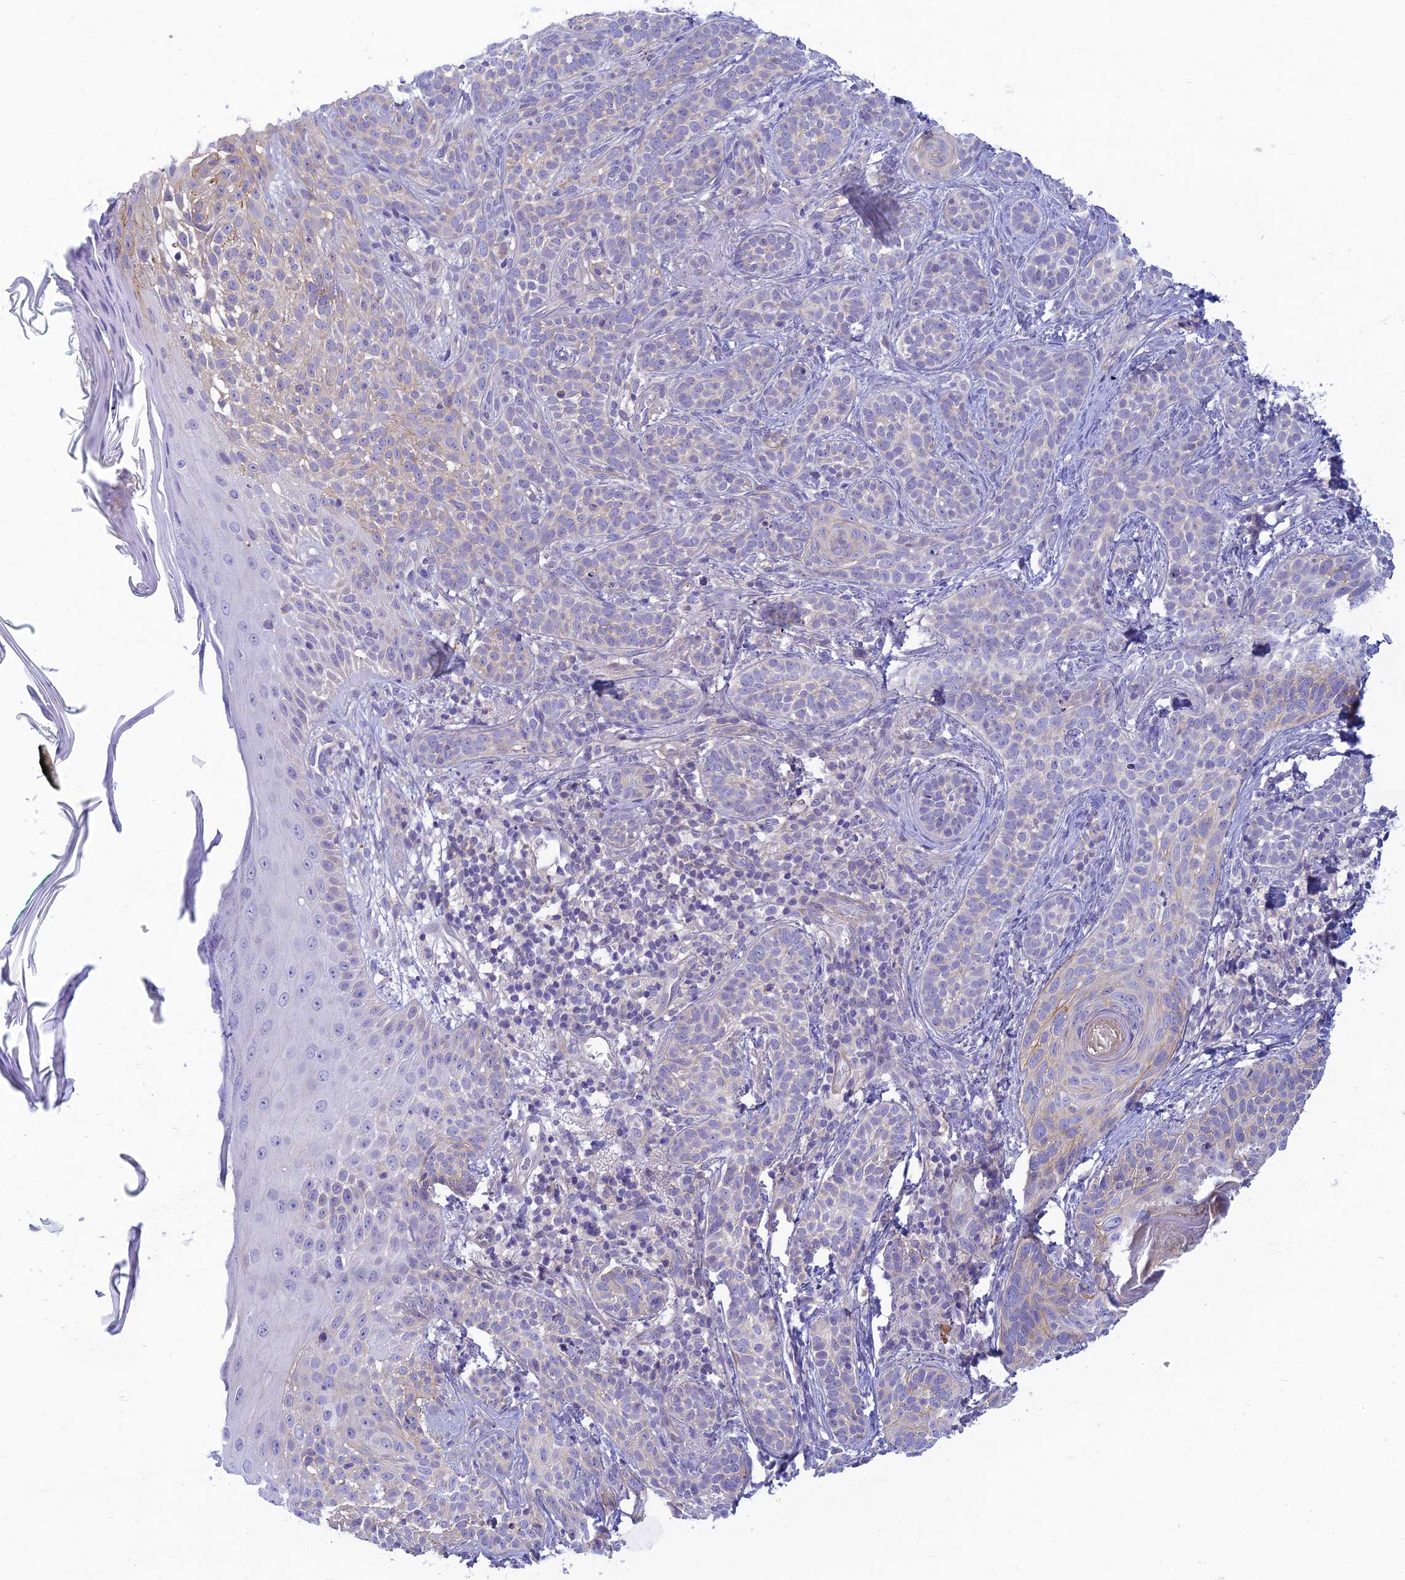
{"staining": {"intensity": "negative", "quantity": "none", "location": "none"}, "tissue": "skin cancer", "cell_type": "Tumor cells", "image_type": "cancer", "snomed": [{"axis": "morphology", "description": "Basal cell carcinoma"}, {"axis": "topography", "description": "Skin"}], "caption": "The micrograph exhibits no significant positivity in tumor cells of skin basal cell carcinoma.", "gene": "FBXW4", "patient": {"sex": "male", "age": 71}}